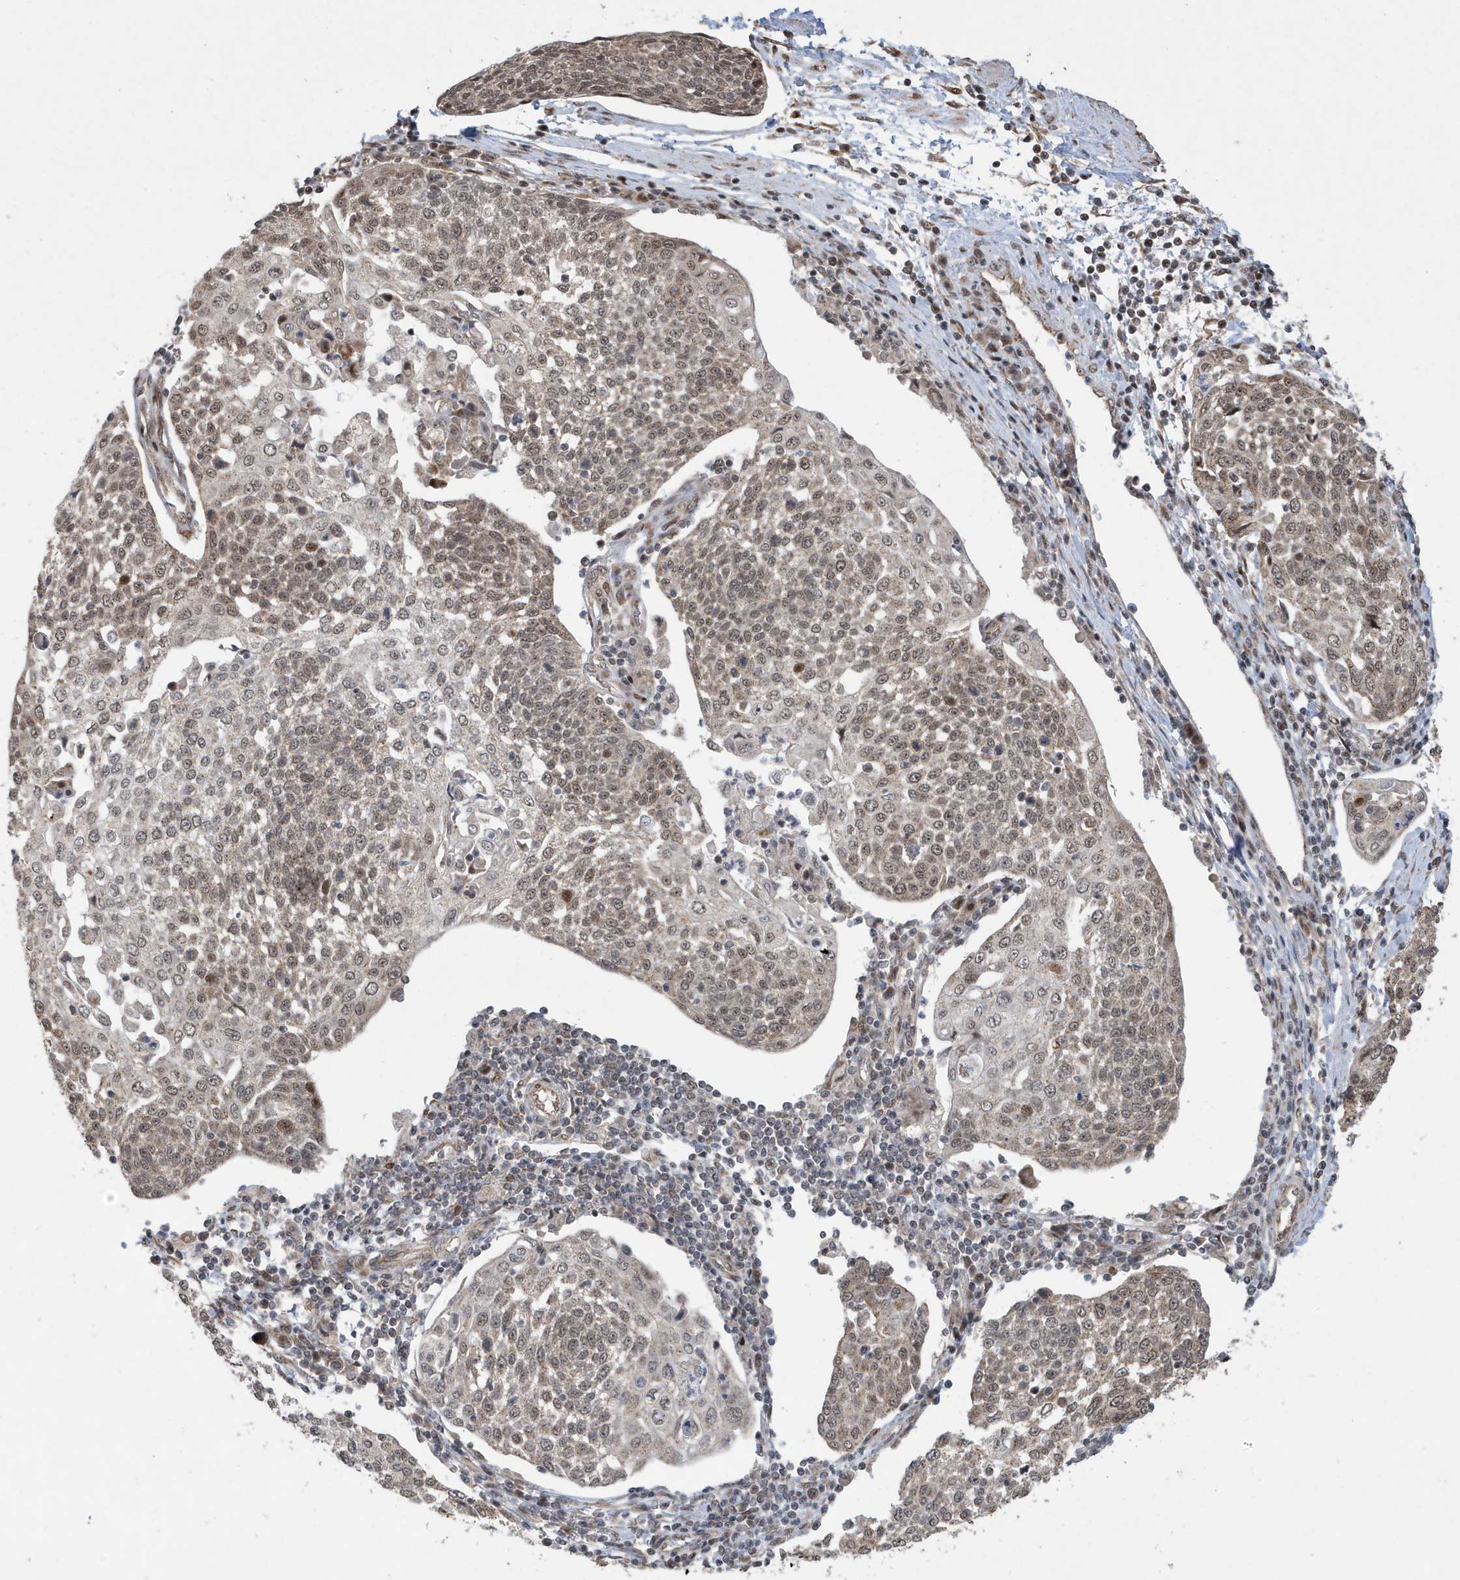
{"staining": {"intensity": "moderate", "quantity": ">75%", "location": "nuclear"}, "tissue": "cervical cancer", "cell_type": "Tumor cells", "image_type": "cancer", "snomed": [{"axis": "morphology", "description": "Squamous cell carcinoma, NOS"}, {"axis": "topography", "description": "Cervix"}], "caption": "This photomicrograph shows cervical cancer stained with IHC to label a protein in brown. The nuclear of tumor cells show moderate positivity for the protein. Nuclei are counter-stained blue.", "gene": "FAM9B", "patient": {"sex": "female", "age": 34}}